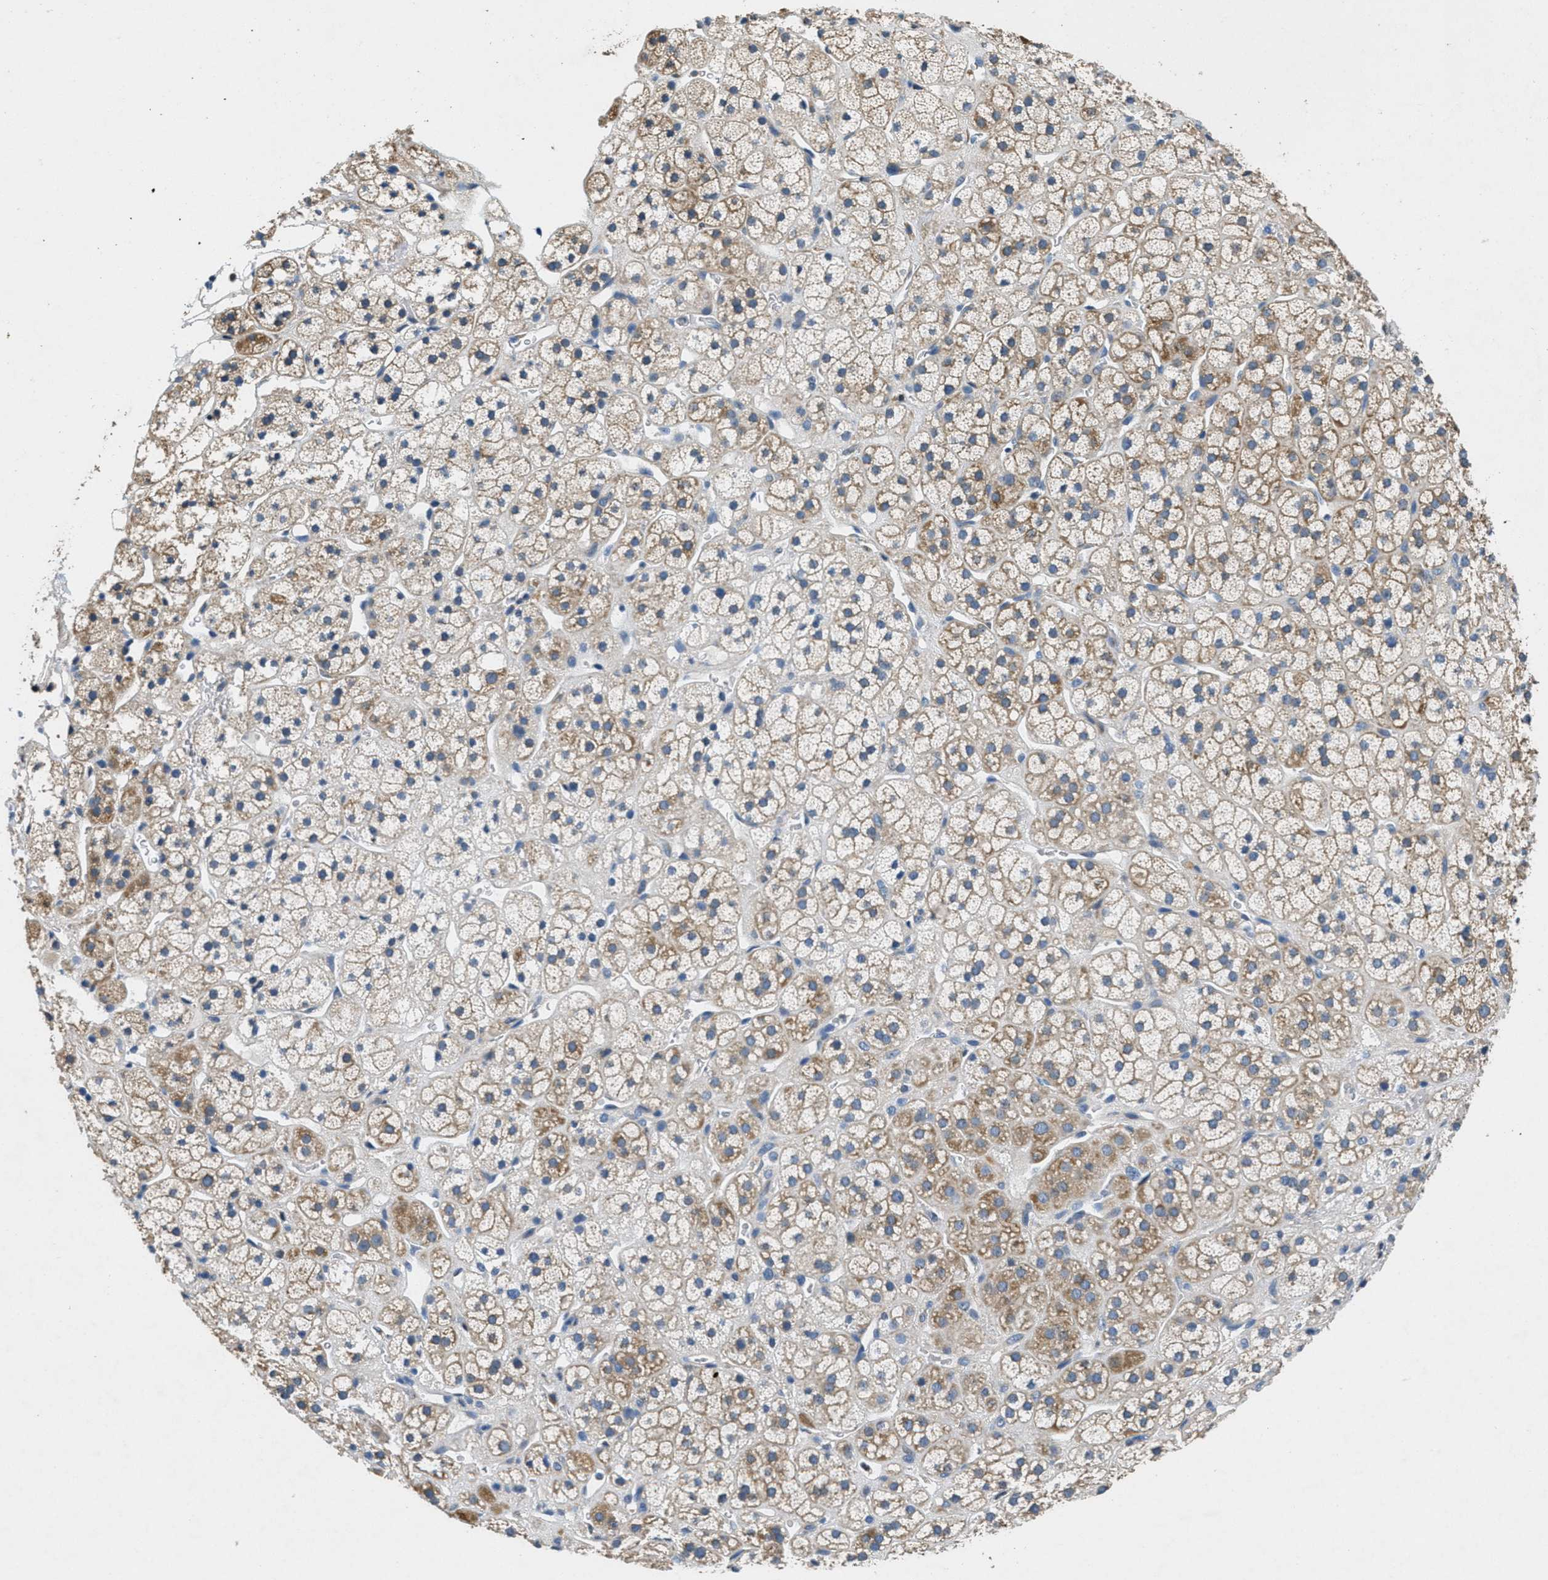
{"staining": {"intensity": "moderate", "quantity": ">75%", "location": "cytoplasmic/membranous"}, "tissue": "adrenal gland", "cell_type": "Glandular cells", "image_type": "normal", "snomed": [{"axis": "morphology", "description": "Normal tissue, NOS"}, {"axis": "topography", "description": "Adrenal gland"}], "caption": "Moderate cytoplasmic/membranous expression for a protein is identified in about >75% of glandular cells of normal adrenal gland using IHC.", "gene": "TOMM70", "patient": {"sex": "male", "age": 56}}